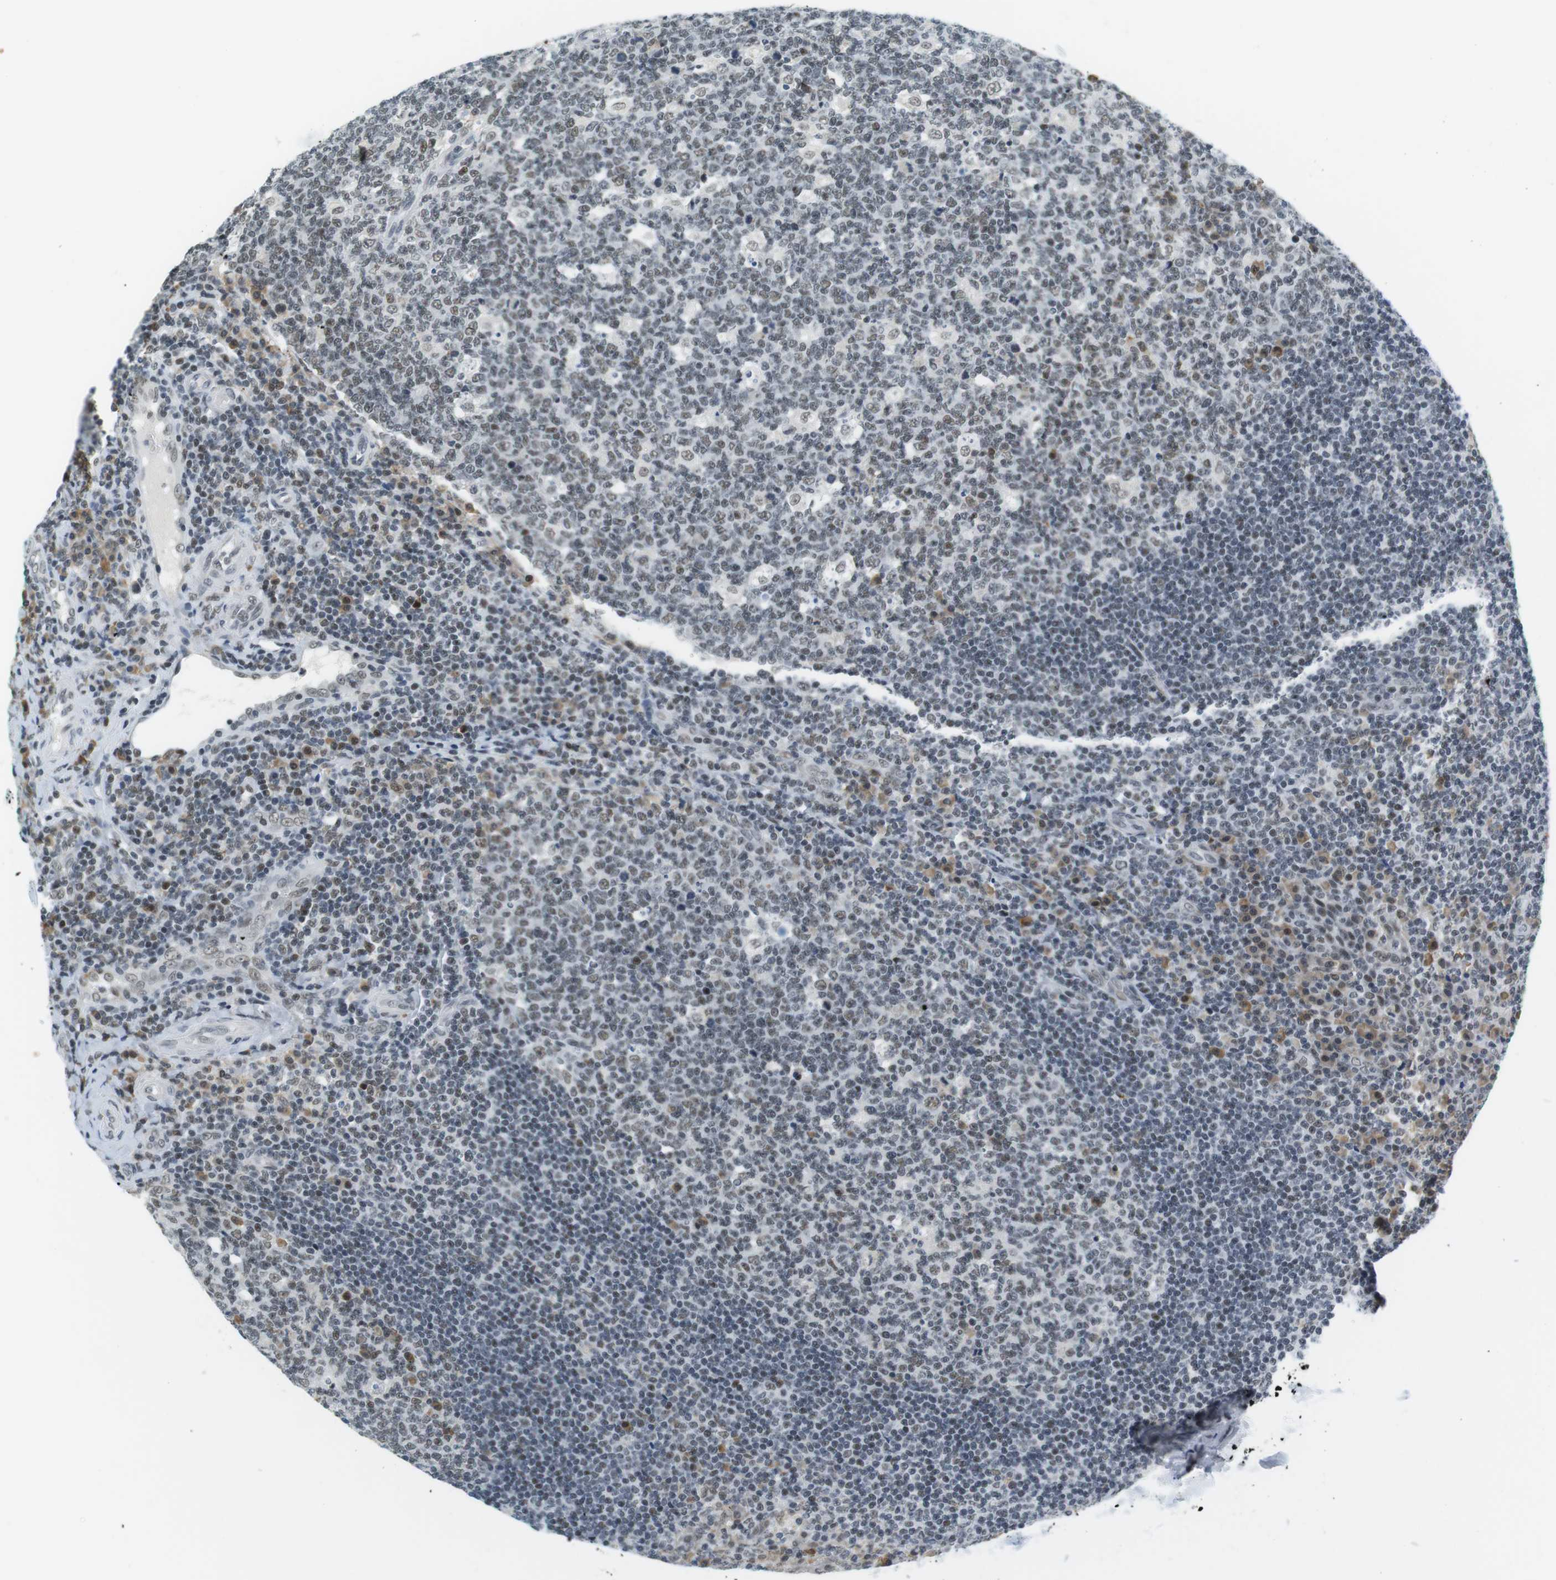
{"staining": {"intensity": "weak", "quantity": "25%-75%", "location": "nuclear"}, "tissue": "tonsil", "cell_type": "Germinal center cells", "image_type": "normal", "snomed": [{"axis": "morphology", "description": "Normal tissue, NOS"}, {"axis": "topography", "description": "Tonsil"}], "caption": "Immunohistochemical staining of unremarkable tonsil displays weak nuclear protein positivity in approximately 25%-75% of germinal center cells.", "gene": "RNF38", "patient": {"sex": "male", "age": 17}}